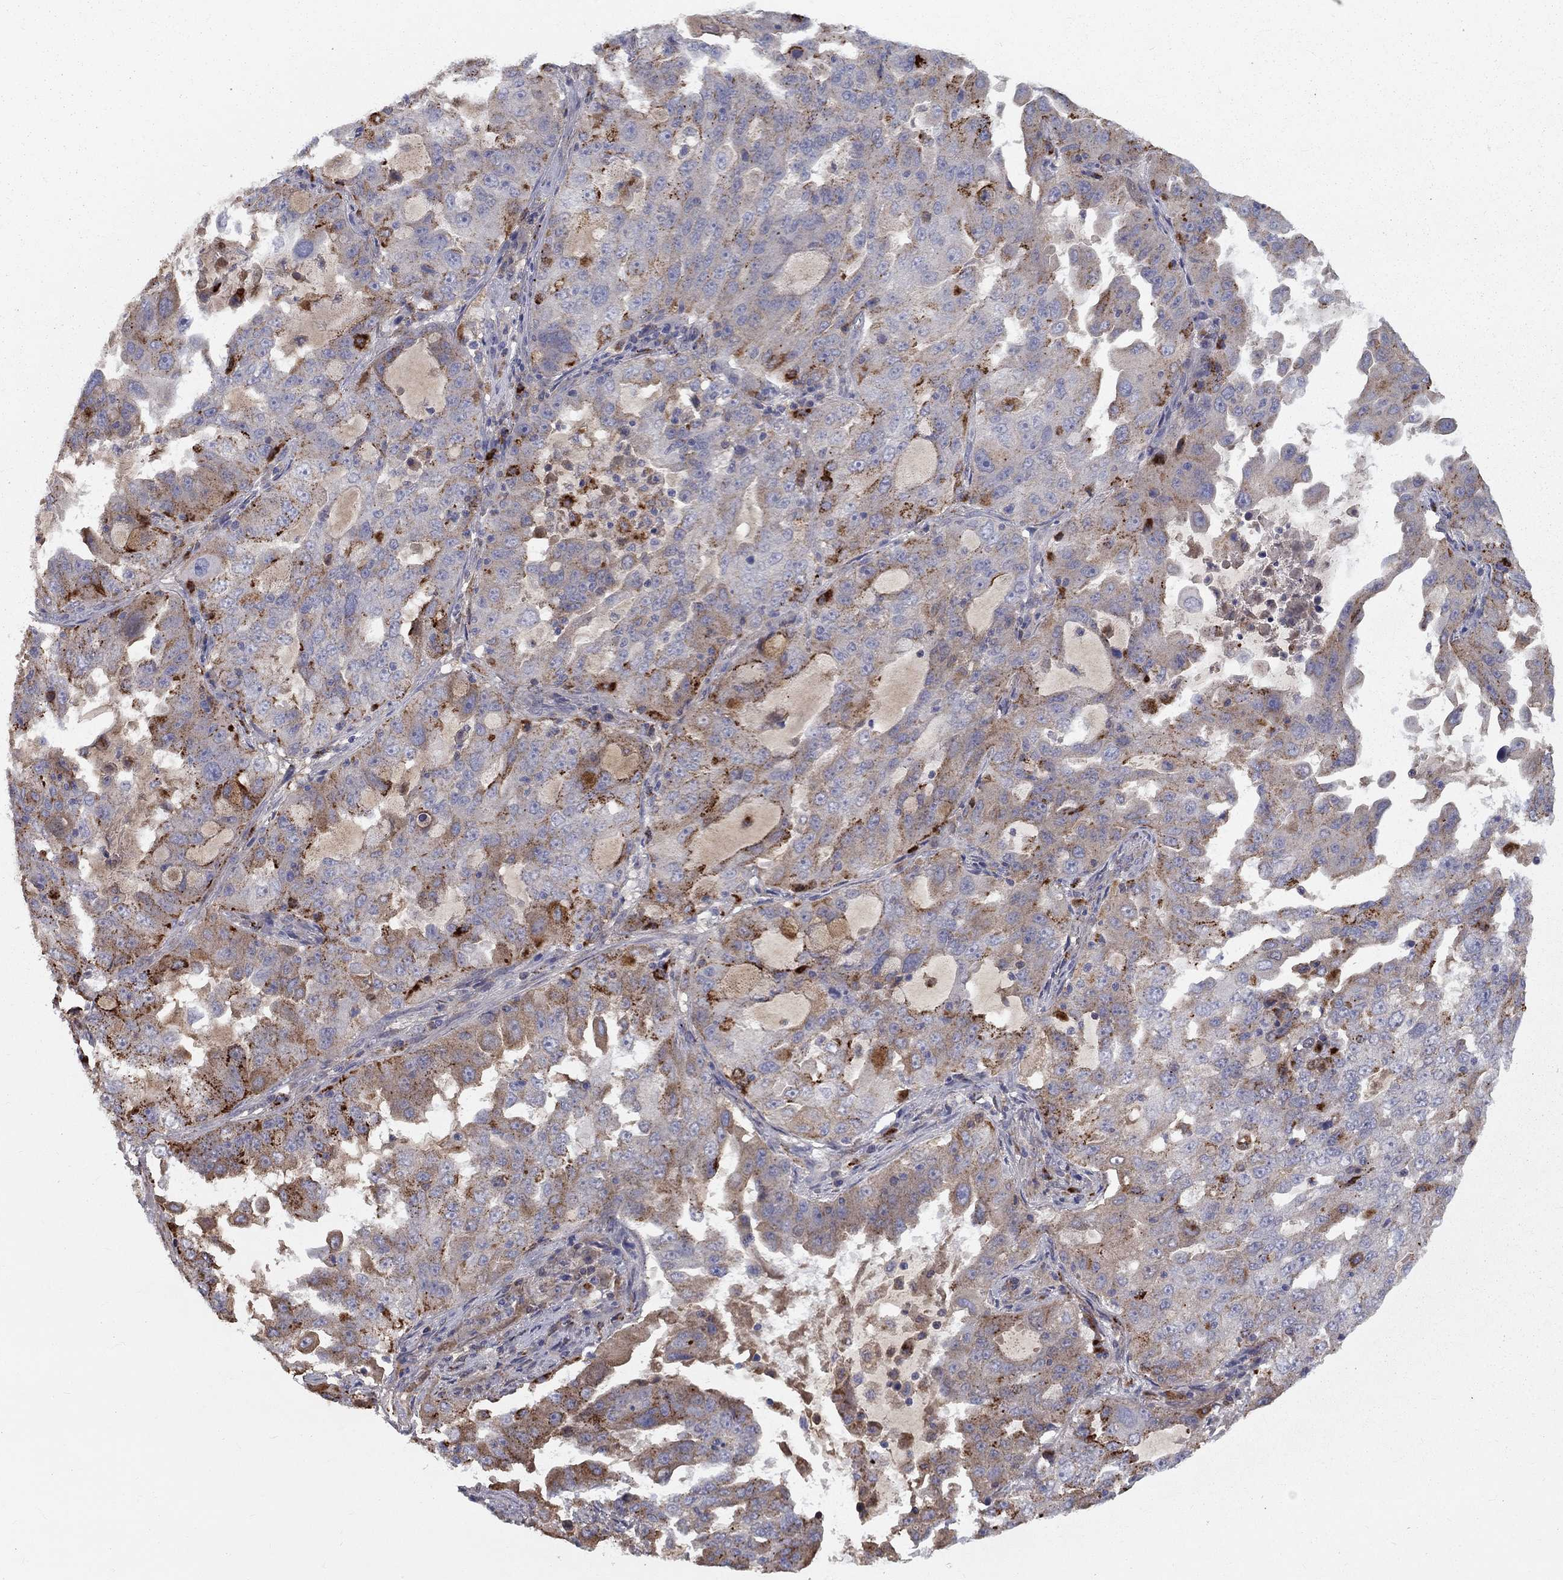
{"staining": {"intensity": "strong", "quantity": "25%-75%", "location": "cytoplasmic/membranous"}, "tissue": "lung cancer", "cell_type": "Tumor cells", "image_type": "cancer", "snomed": [{"axis": "morphology", "description": "Adenocarcinoma, NOS"}, {"axis": "topography", "description": "Lung"}], "caption": "This is an image of IHC staining of lung cancer (adenocarcinoma), which shows strong positivity in the cytoplasmic/membranous of tumor cells.", "gene": "EPDR1", "patient": {"sex": "female", "age": 61}}